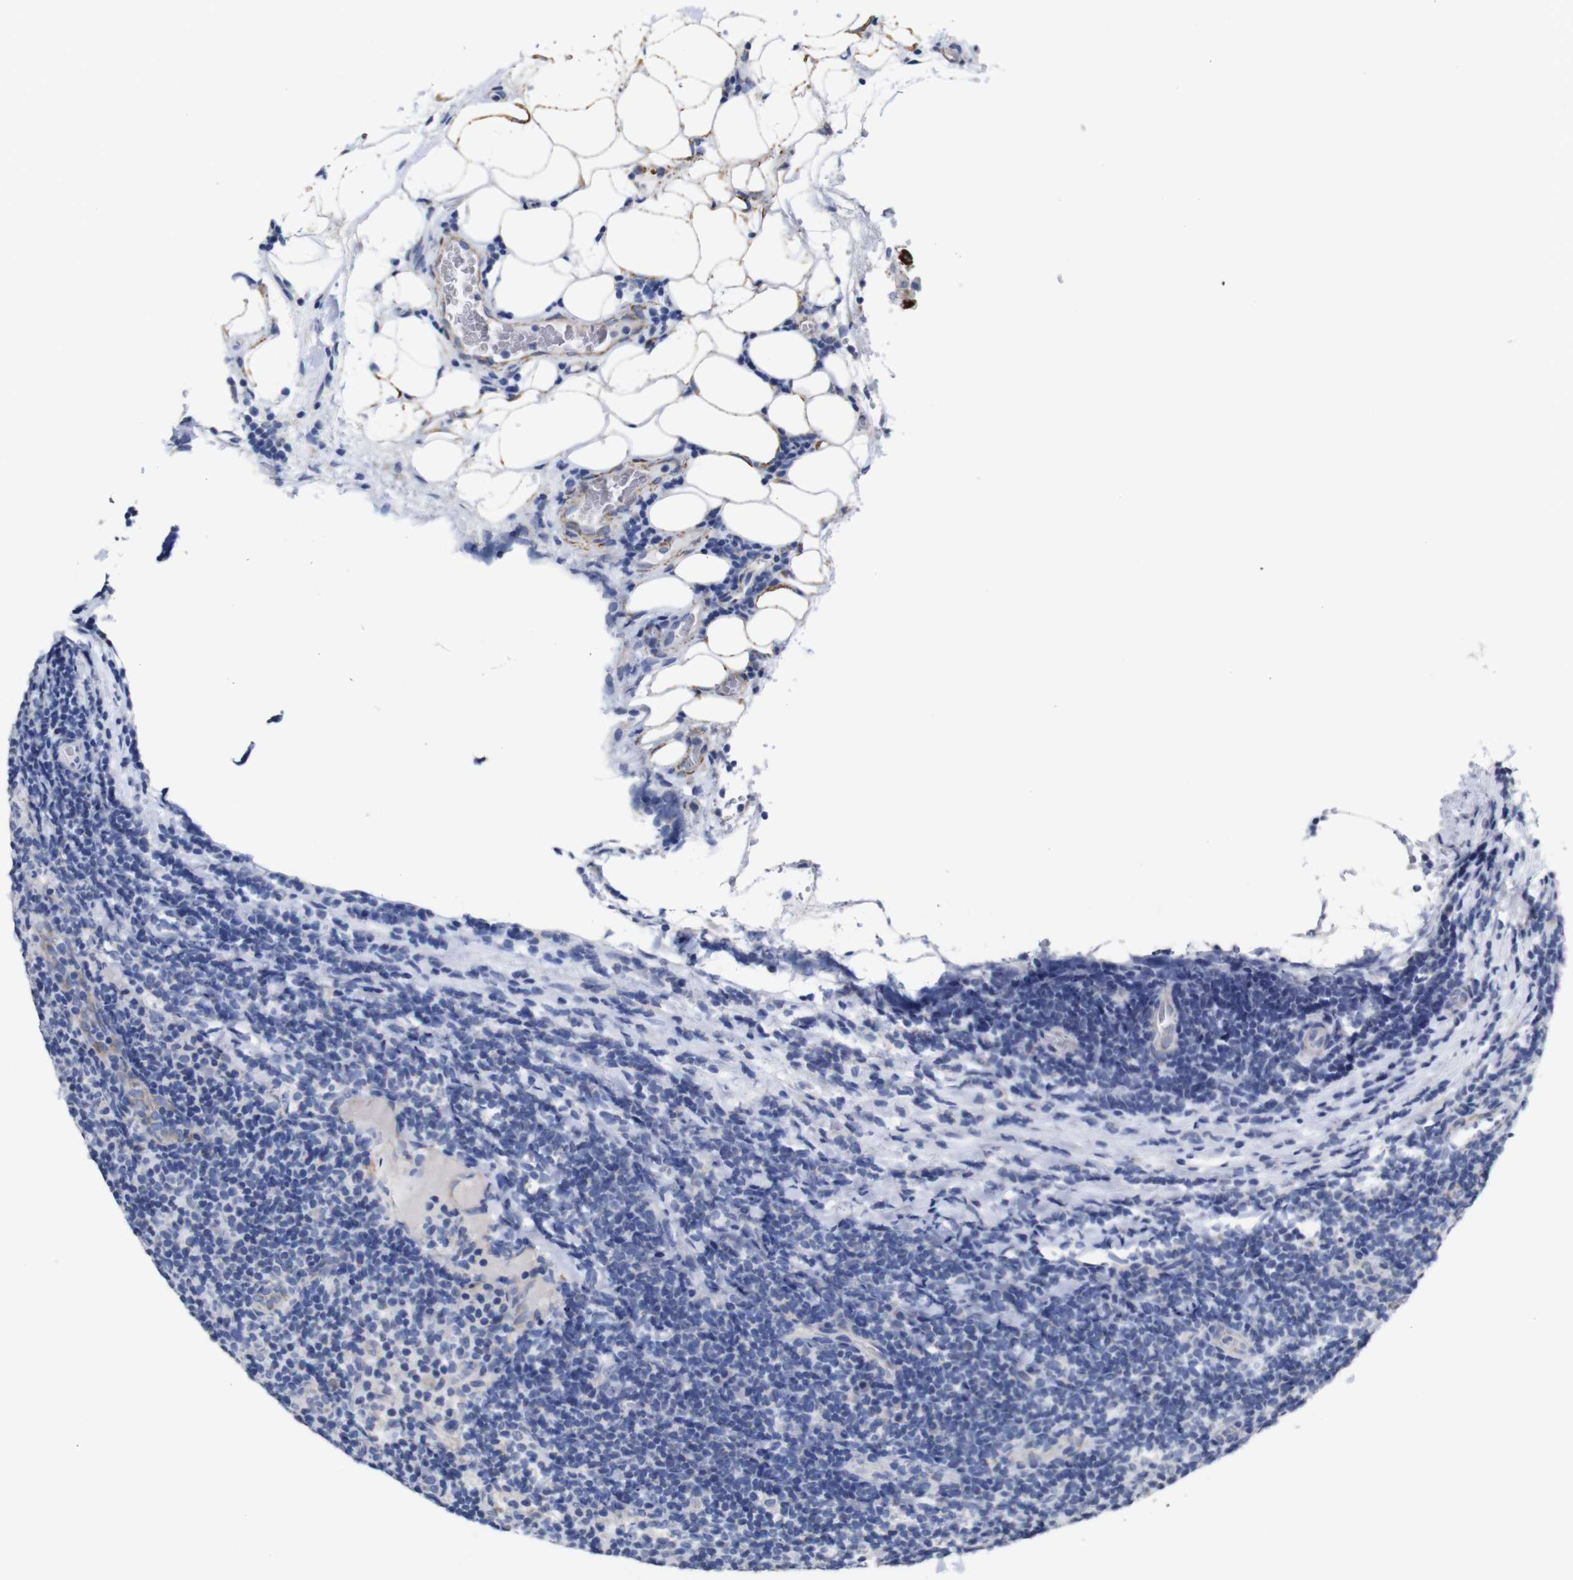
{"staining": {"intensity": "negative", "quantity": "none", "location": "none"}, "tissue": "lymphoma", "cell_type": "Tumor cells", "image_type": "cancer", "snomed": [{"axis": "morphology", "description": "Malignant lymphoma, non-Hodgkin's type, Low grade"}, {"axis": "topography", "description": "Lymph node"}], "caption": "Immunohistochemical staining of human malignant lymphoma, non-Hodgkin's type (low-grade) demonstrates no significant expression in tumor cells.", "gene": "MAOA", "patient": {"sex": "male", "age": 83}}